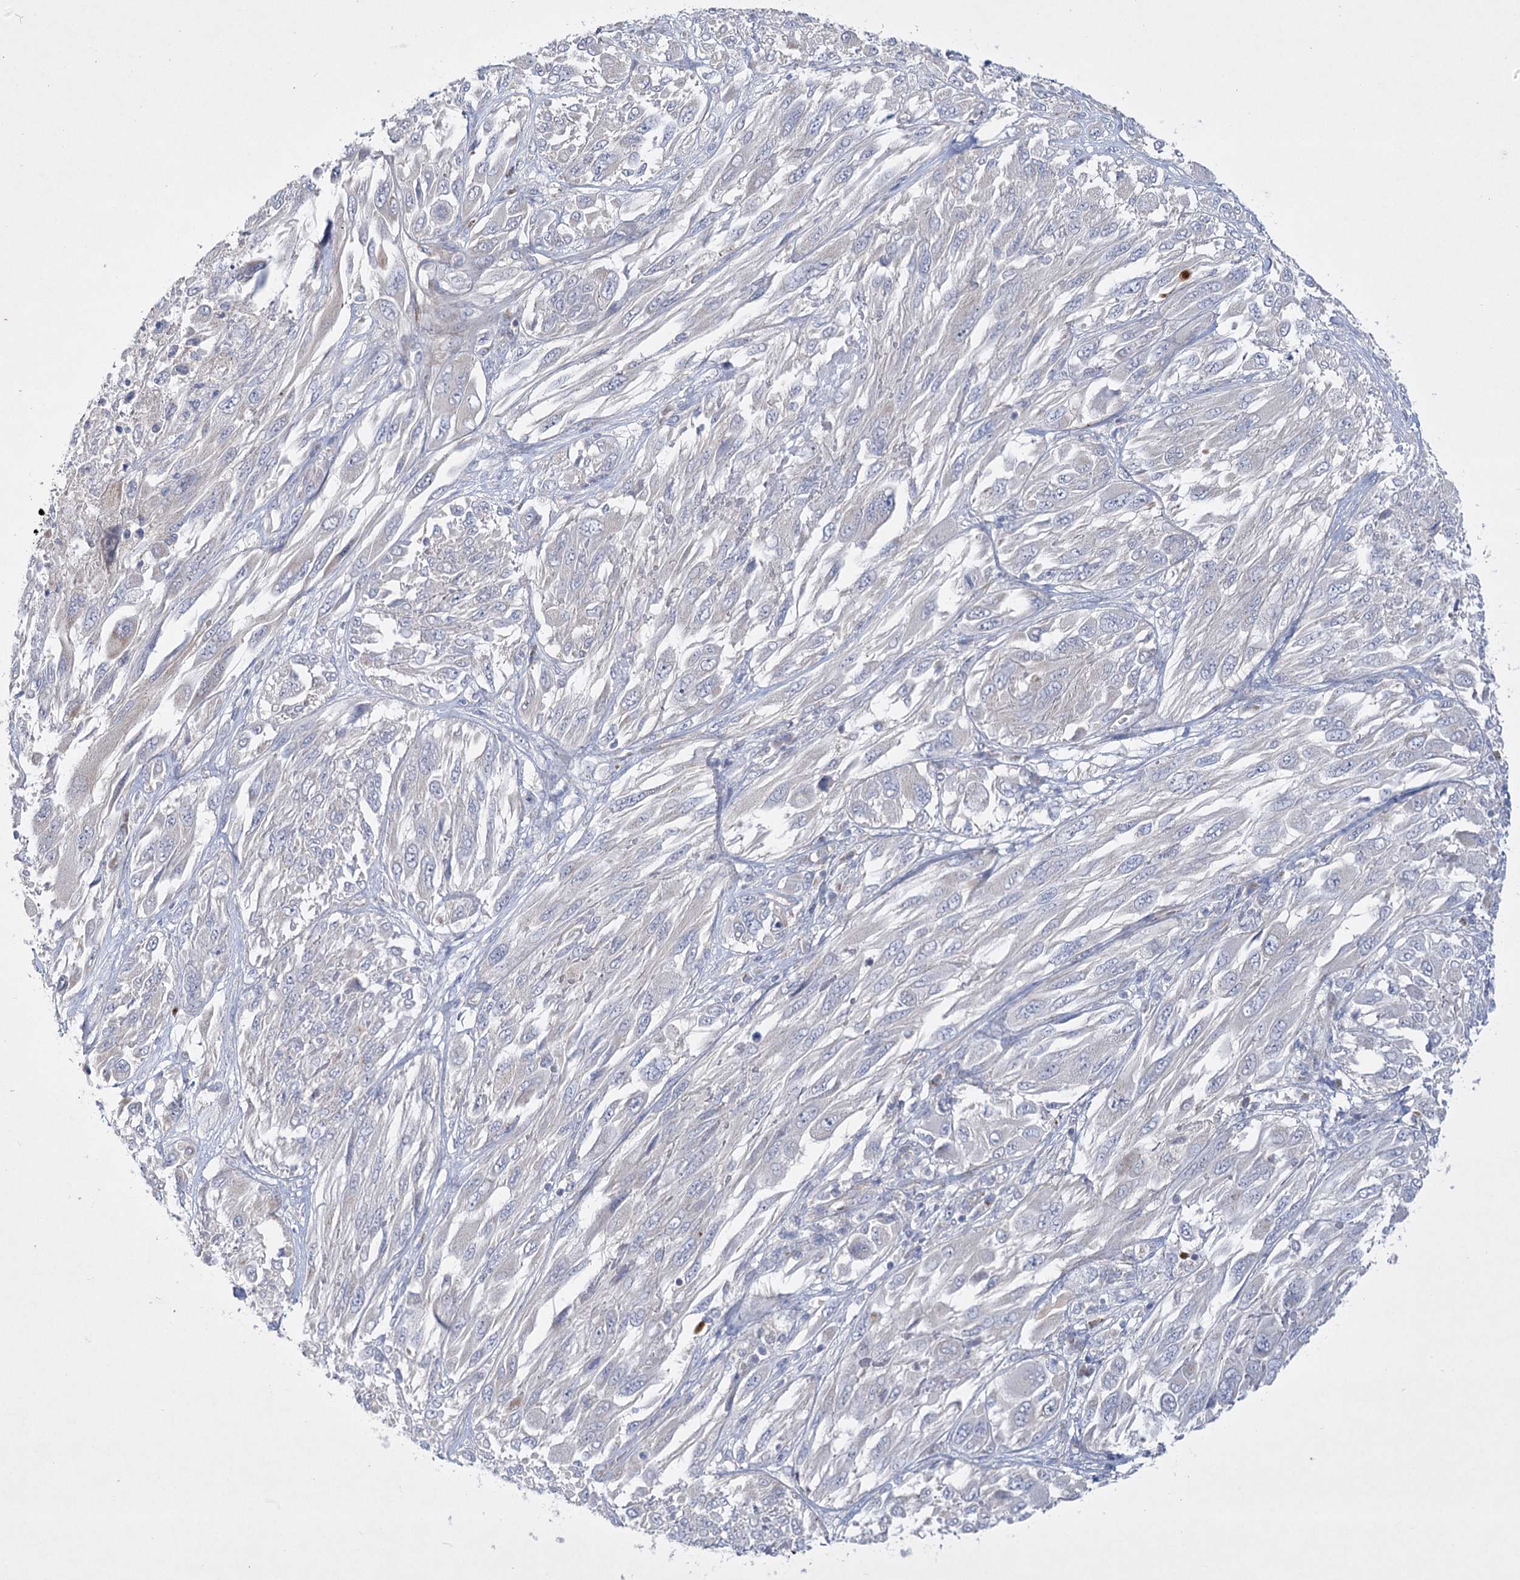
{"staining": {"intensity": "negative", "quantity": "none", "location": "none"}, "tissue": "melanoma", "cell_type": "Tumor cells", "image_type": "cancer", "snomed": [{"axis": "morphology", "description": "Malignant melanoma, NOS"}, {"axis": "topography", "description": "Skin"}], "caption": "Tumor cells show no significant positivity in melanoma.", "gene": "DHTKD1", "patient": {"sex": "female", "age": 91}}